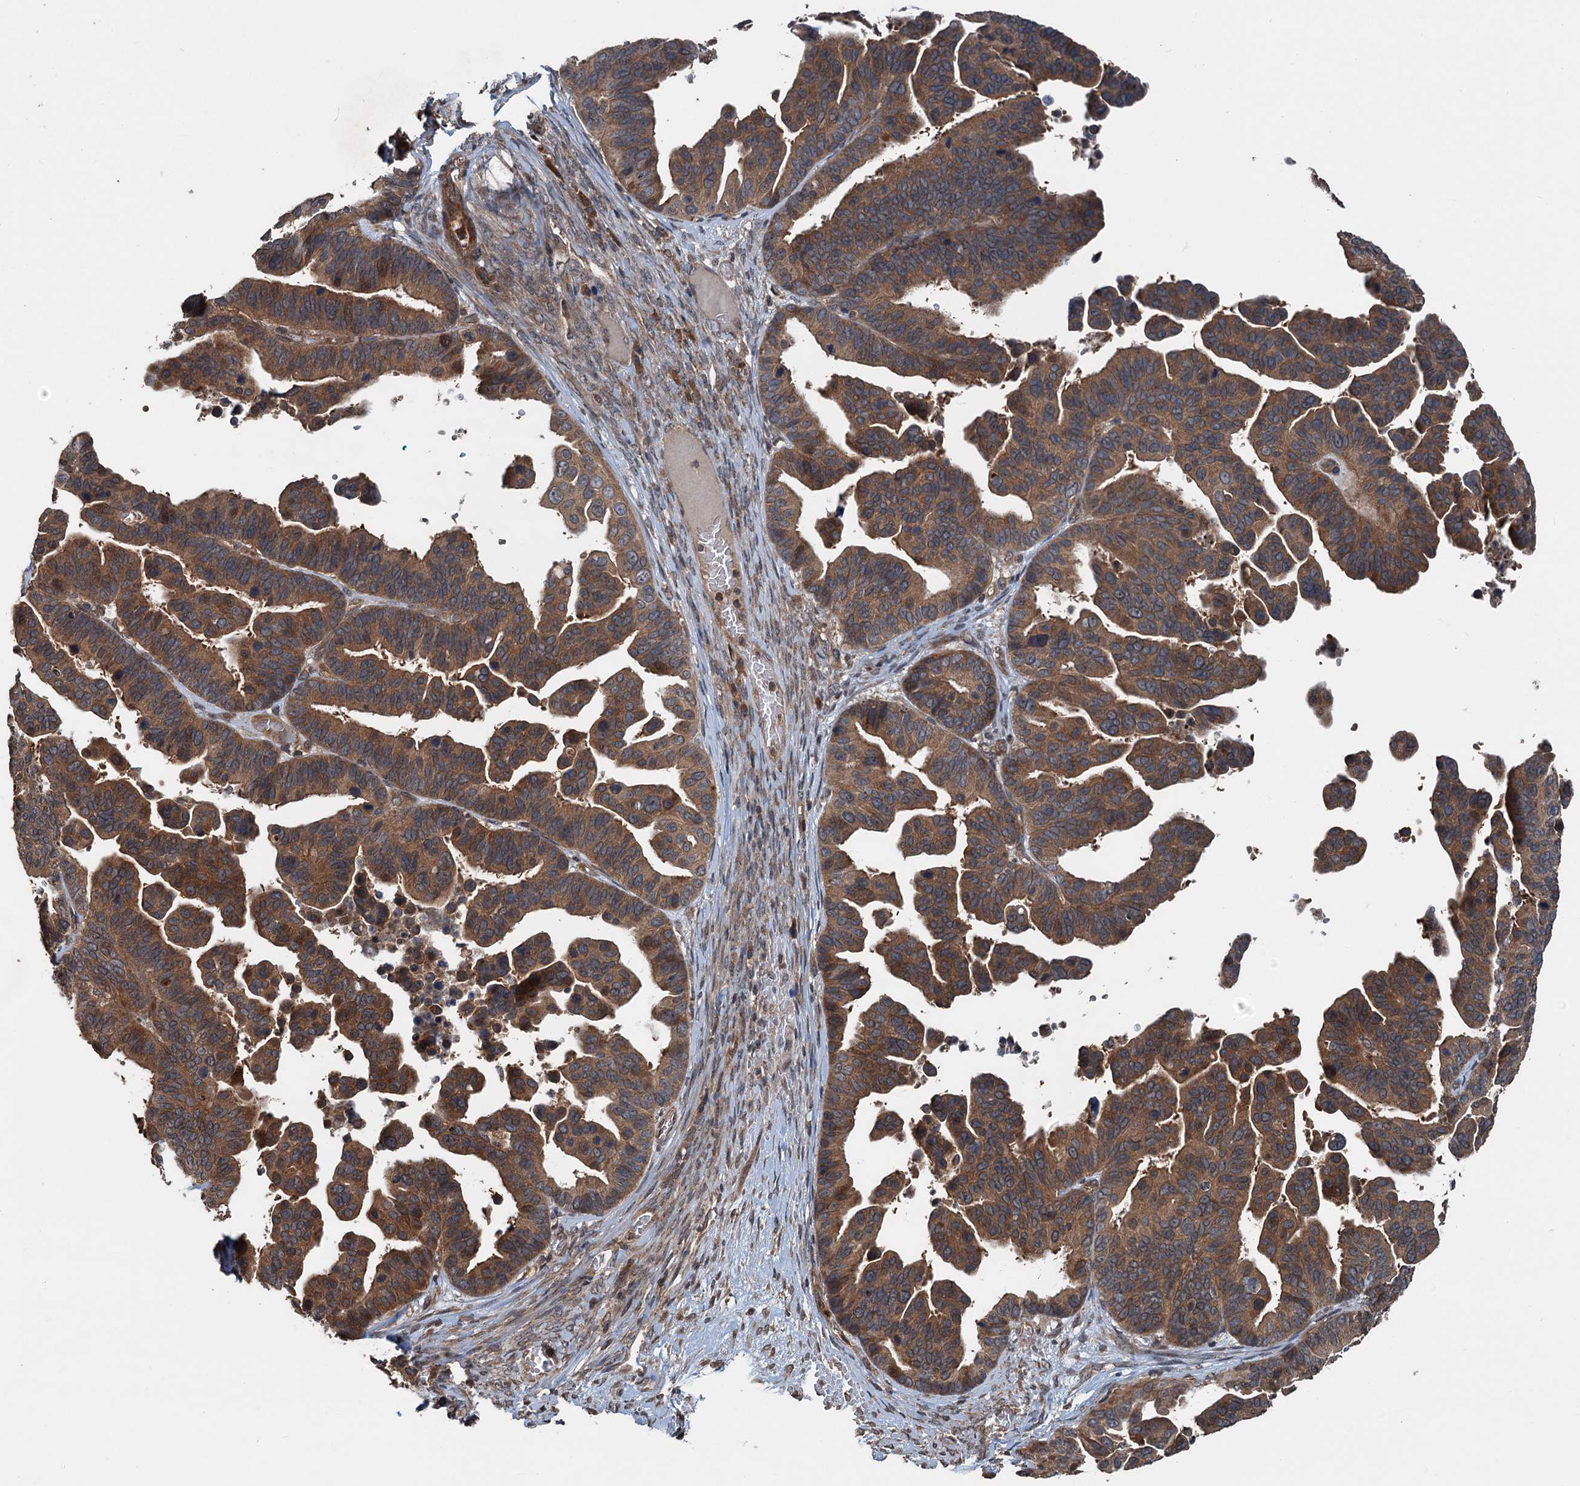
{"staining": {"intensity": "moderate", "quantity": "25%-75%", "location": "cytoplasmic/membranous"}, "tissue": "ovarian cancer", "cell_type": "Tumor cells", "image_type": "cancer", "snomed": [{"axis": "morphology", "description": "Cystadenocarcinoma, serous, NOS"}, {"axis": "topography", "description": "Ovary"}], "caption": "A brown stain shows moderate cytoplasmic/membranous staining of a protein in human serous cystadenocarcinoma (ovarian) tumor cells.", "gene": "N4BP2L2", "patient": {"sex": "female", "age": 56}}